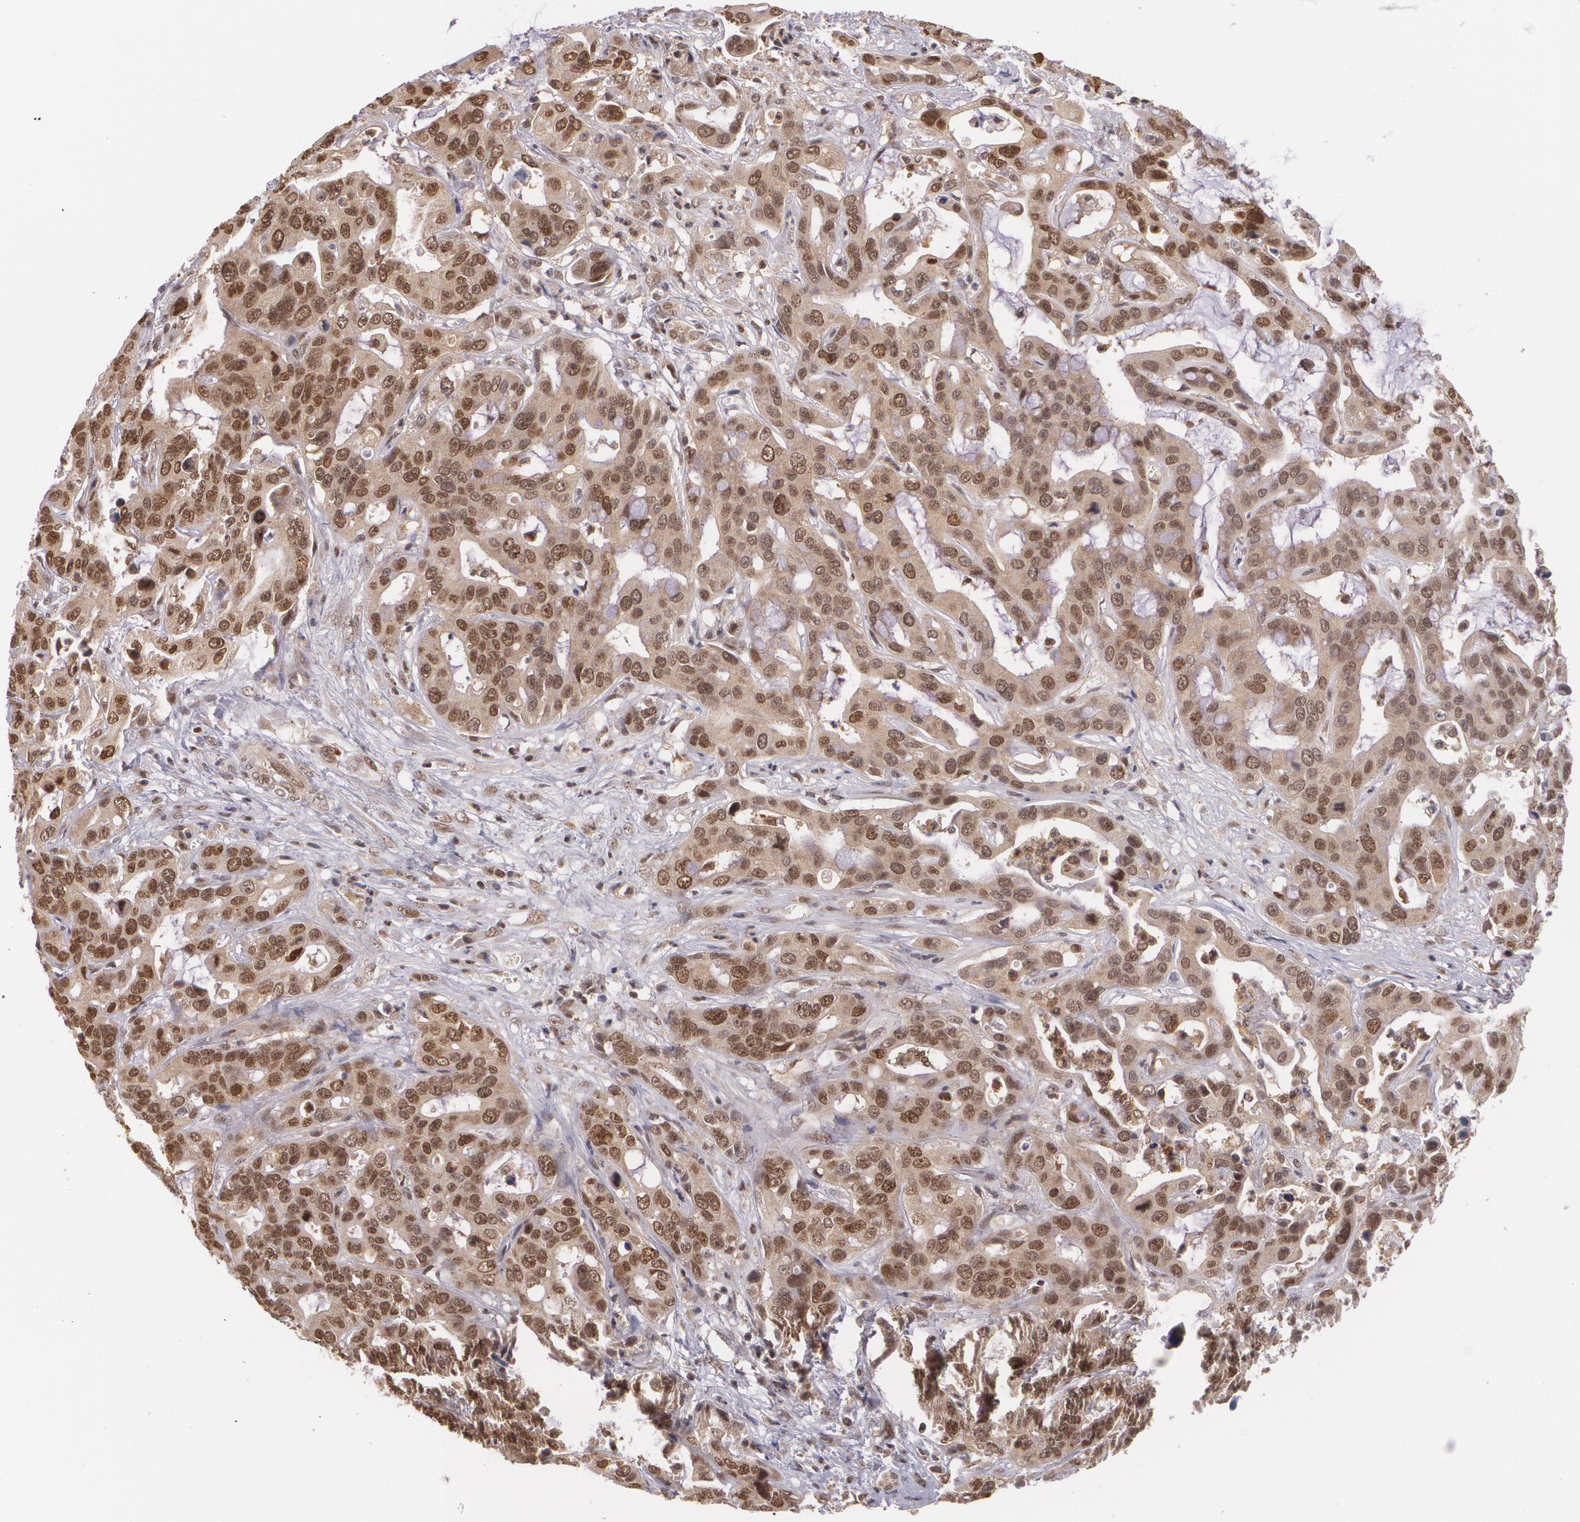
{"staining": {"intensity": "moderate", "quantity": "25%-75%", "location": "cytoplasmic/membranous,nuclear"}, "tissue": "liver cancer", "cell_type": "Tumor cells", "image_type": "cancer", "snomed": [{"axis": "morphology", "description": "Cholangiocarcinoma"}, {"axis": "topography", "description": "Liver"}], "caption": "Immunohistochemical staining of human liver cancer shows moderate cytoplasmic/membranous and nuclear protein expression in about 25%-75% of tumor cells.", "gene": "CUL2", "patient": {"sex": "female", "age": 65}}